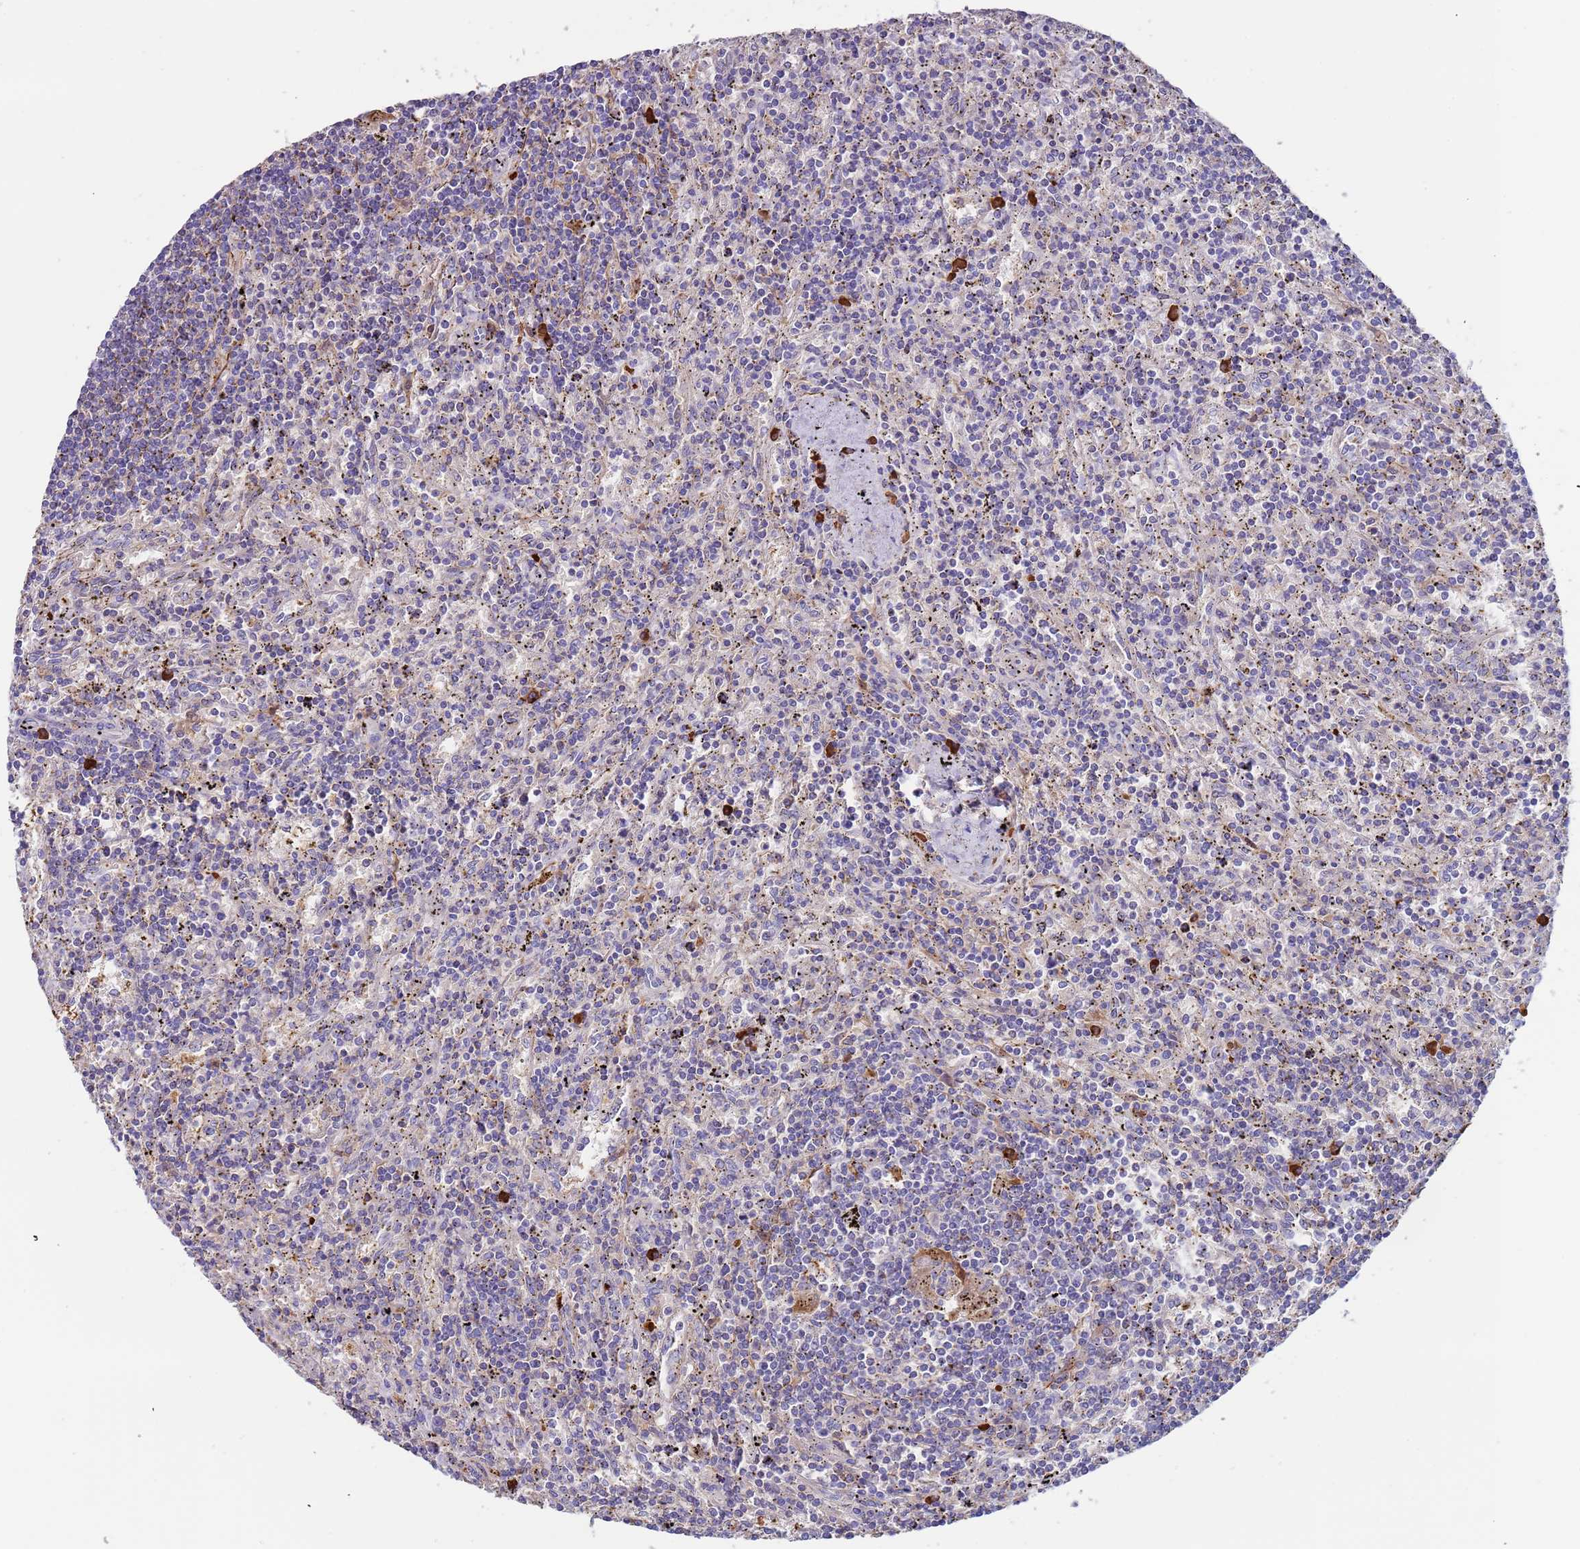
{"staining": {"intensity": "negative", "quantity": "none", "location": "none"}, "tissue": "lymphoma", "cell_type": "Tumor cells", "image_type": "cancer", "snomed": [{"axis": "morphology", "description": "Malignant lymphoma, non-Hodgkin's type, Low grade"}, {"axis": "topography", "description": "Spleen"}], "caption": "Immunohistochemistry micrograph of human low-grade malignant lymphoma, non-Hodgkin's type stained for a protein (brown), which reveals no expression in tumor cells.", "gene": "CYSLTR2", "patient": {"sex": "male", "age": 76}}